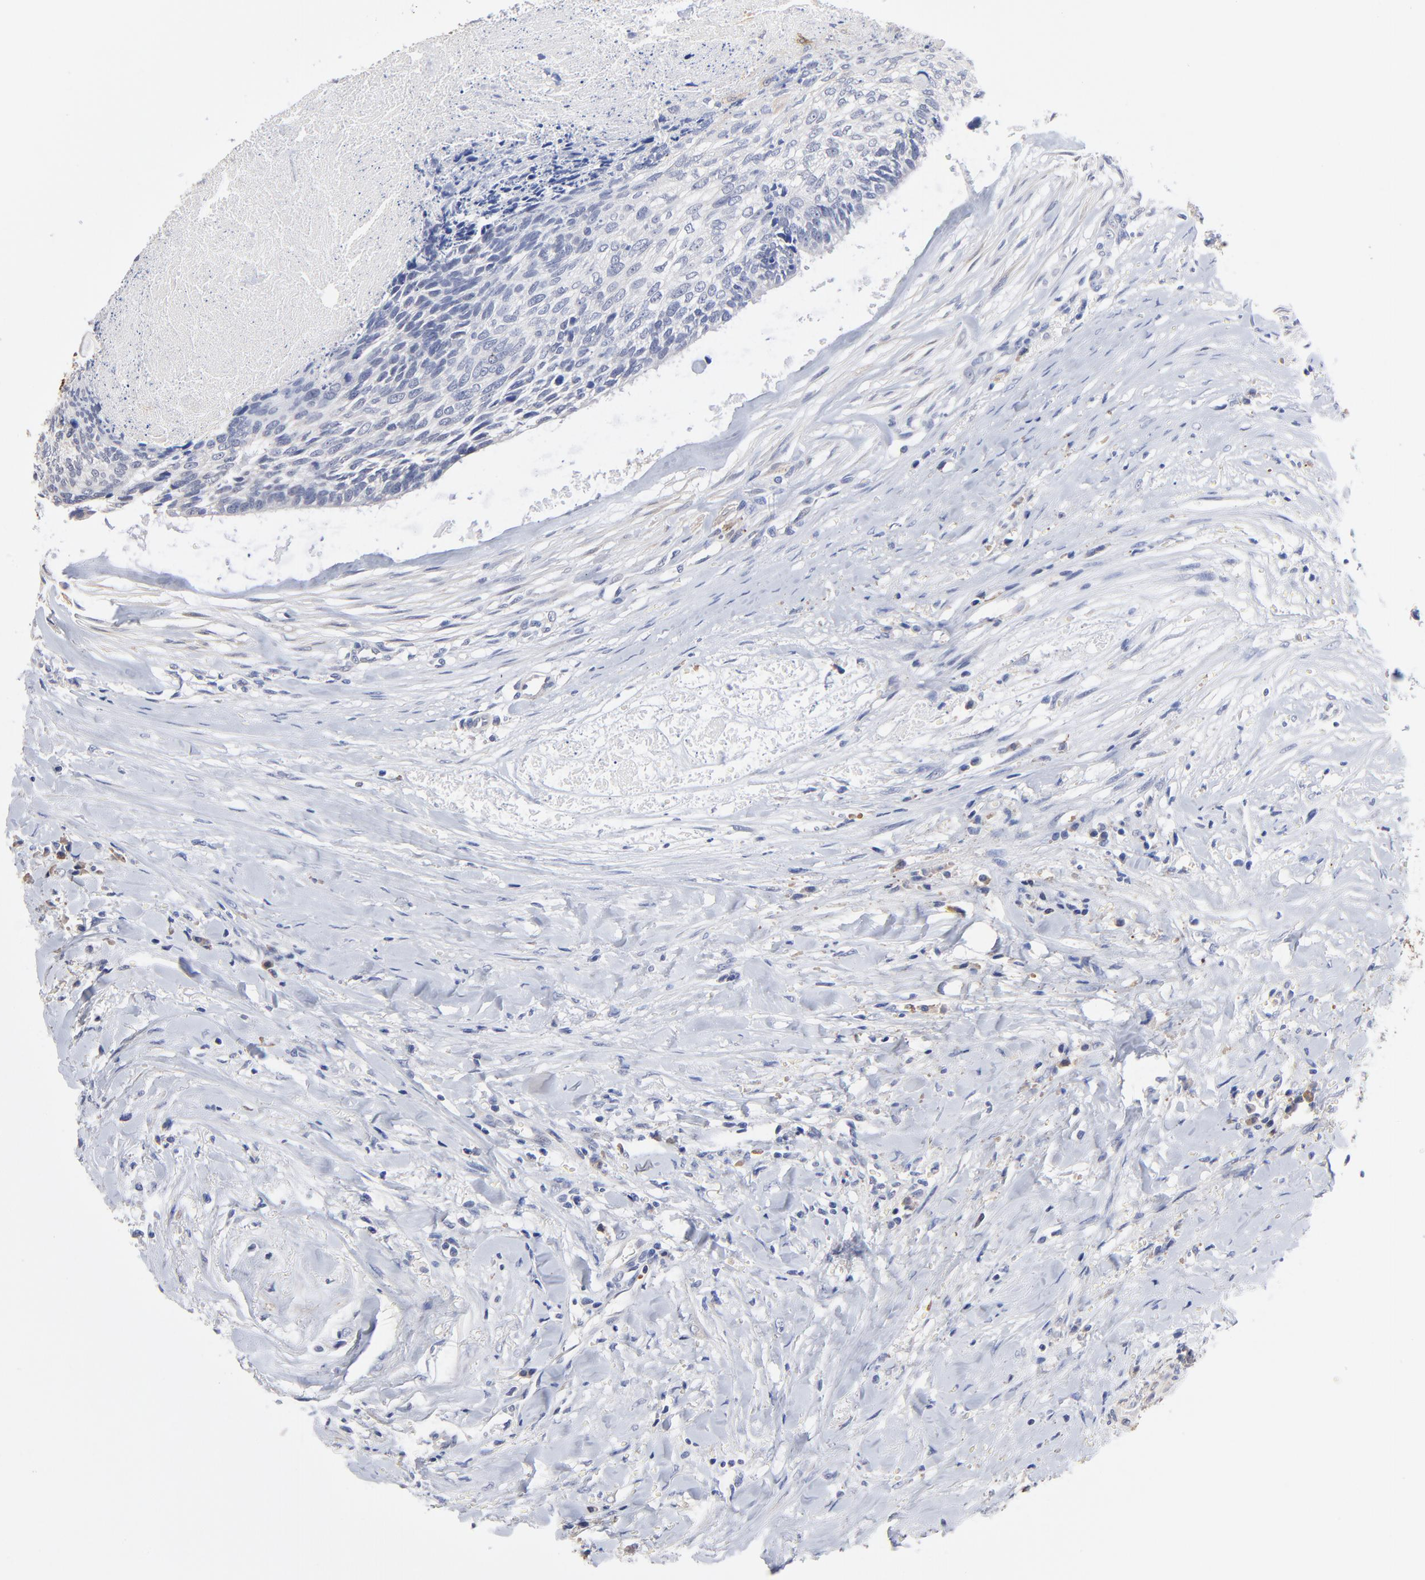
{"staining": {"intensity": "moderate", "quantity": "<25%", "location": "cytoplasmic/membranous"}, "tissue": "head and neck cancer", "cell_type": "Tumor cells", "image_type": "cancer", "snomed": [{"axis": "morphology", "description": "Squamous cell carcinoma, NOS"}, {"axis": "topography", "description": "Salivary gland"}, {"axis": "topography", "description": "Head-Neck"}], "caption": "Protein expression analysis of squamous cell carcinoma (head and neck) demonstrates moderate cytoplasmic/membranous expression in about <25% of tumor cells.", "gene": "TWNK", "patient": {"sex": "male", "age": 70}}